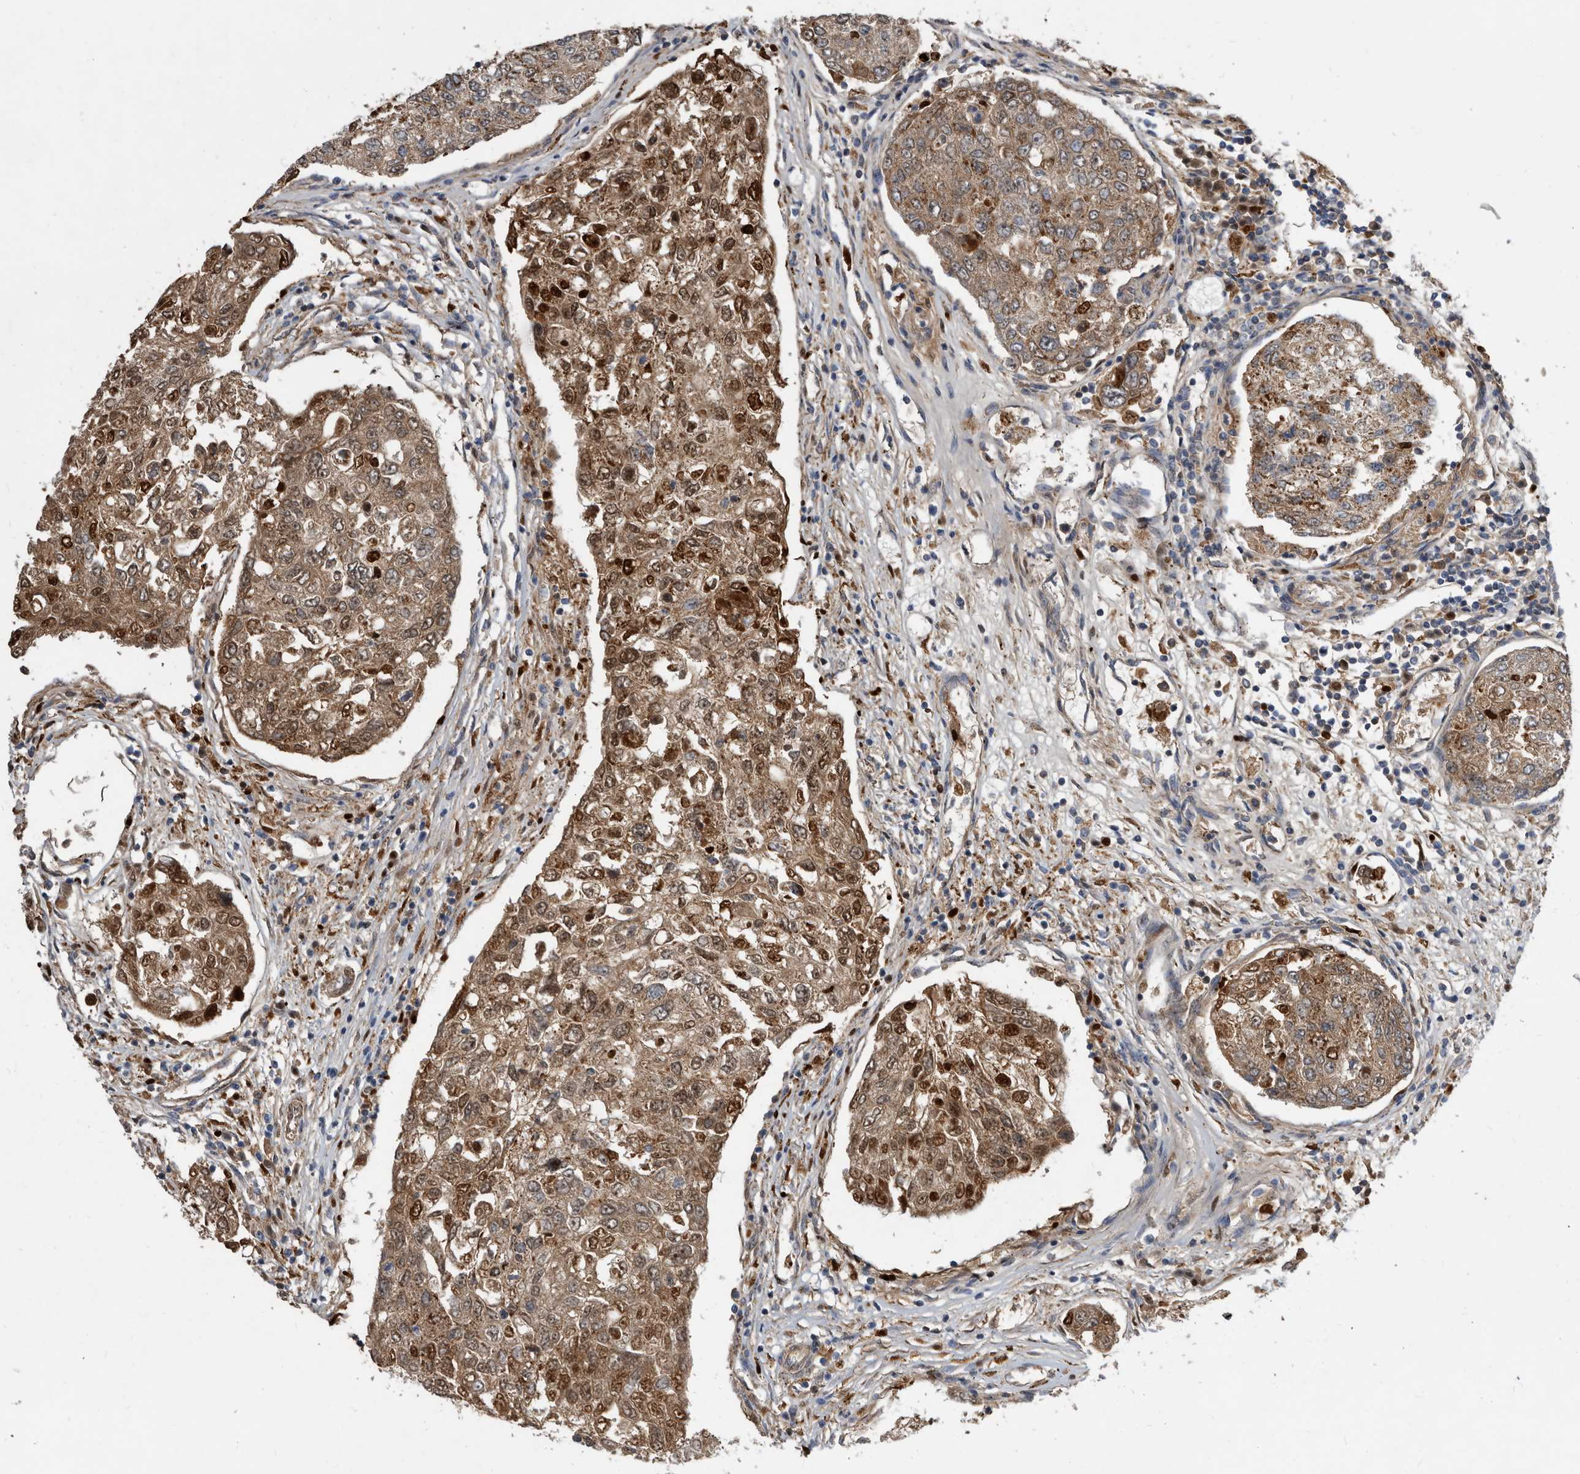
{"staining": {"intensity": "moderate", "quantity": ">75%", "location": "cytoplasmic/membranous,nuclear"}, "tissue": "urothelial cancer", "cell_type": "Tumor cells", "image_type": "cancer", "snomed": [{"axis": "morphology", "description": "Urothelial carcinoma, High grade"}, {"axis": "topography", "description": "Lymph node"}, {"axis": "topography", "description": "Urinary bladder"}], "caption": "The histopathology image exhibits immunohistochemical staining of urothelial carcinoma (high-grade). There is moderate cytoplasmic/membranous and nuclear staining is identified in approximately >75% of tumor cells.", "gene": "PI15", "patient": {"sex": "male", "age": 51}}